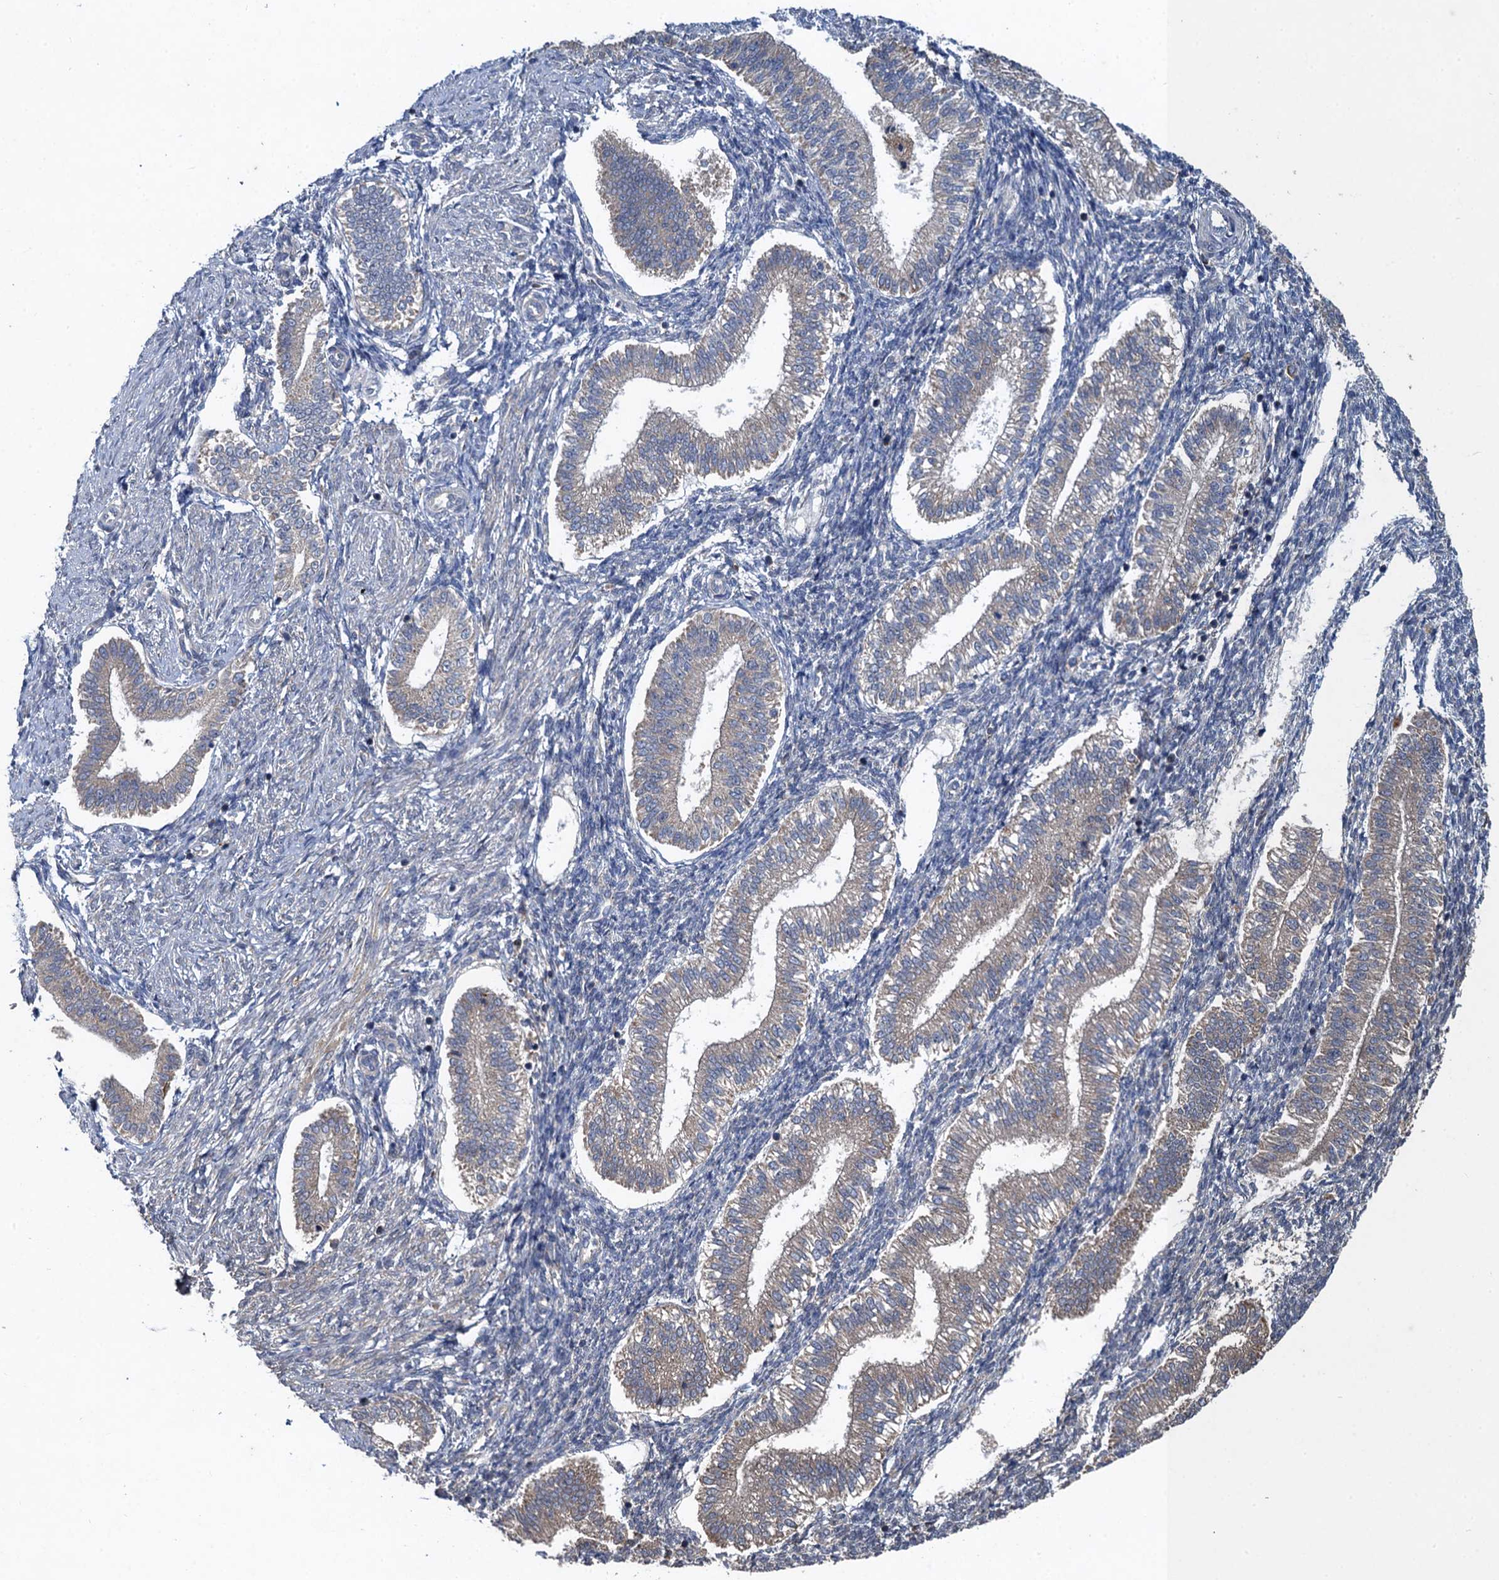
{"staining": {"intensity": "negative", "quantity": "none", "location": "none"}, "tissue": "endometrium", "cell_type": "Cells in endometrial stroma", "image_type": "normal", "snomed": [{"axis": "morphology", "description": "Normal tissue, NOS"}, {"axis": "topography", "description": "Endometrium"}], "caption": "Immunohistochemistry of normal human endometrium displays no staining in cells in endometrial stroma. (Brightfield microscopy of DAB immunohistochemistry (IHC) at high magnification).", "gene": "SNAP29", "patient": {"sex": "female", "age": 24}}